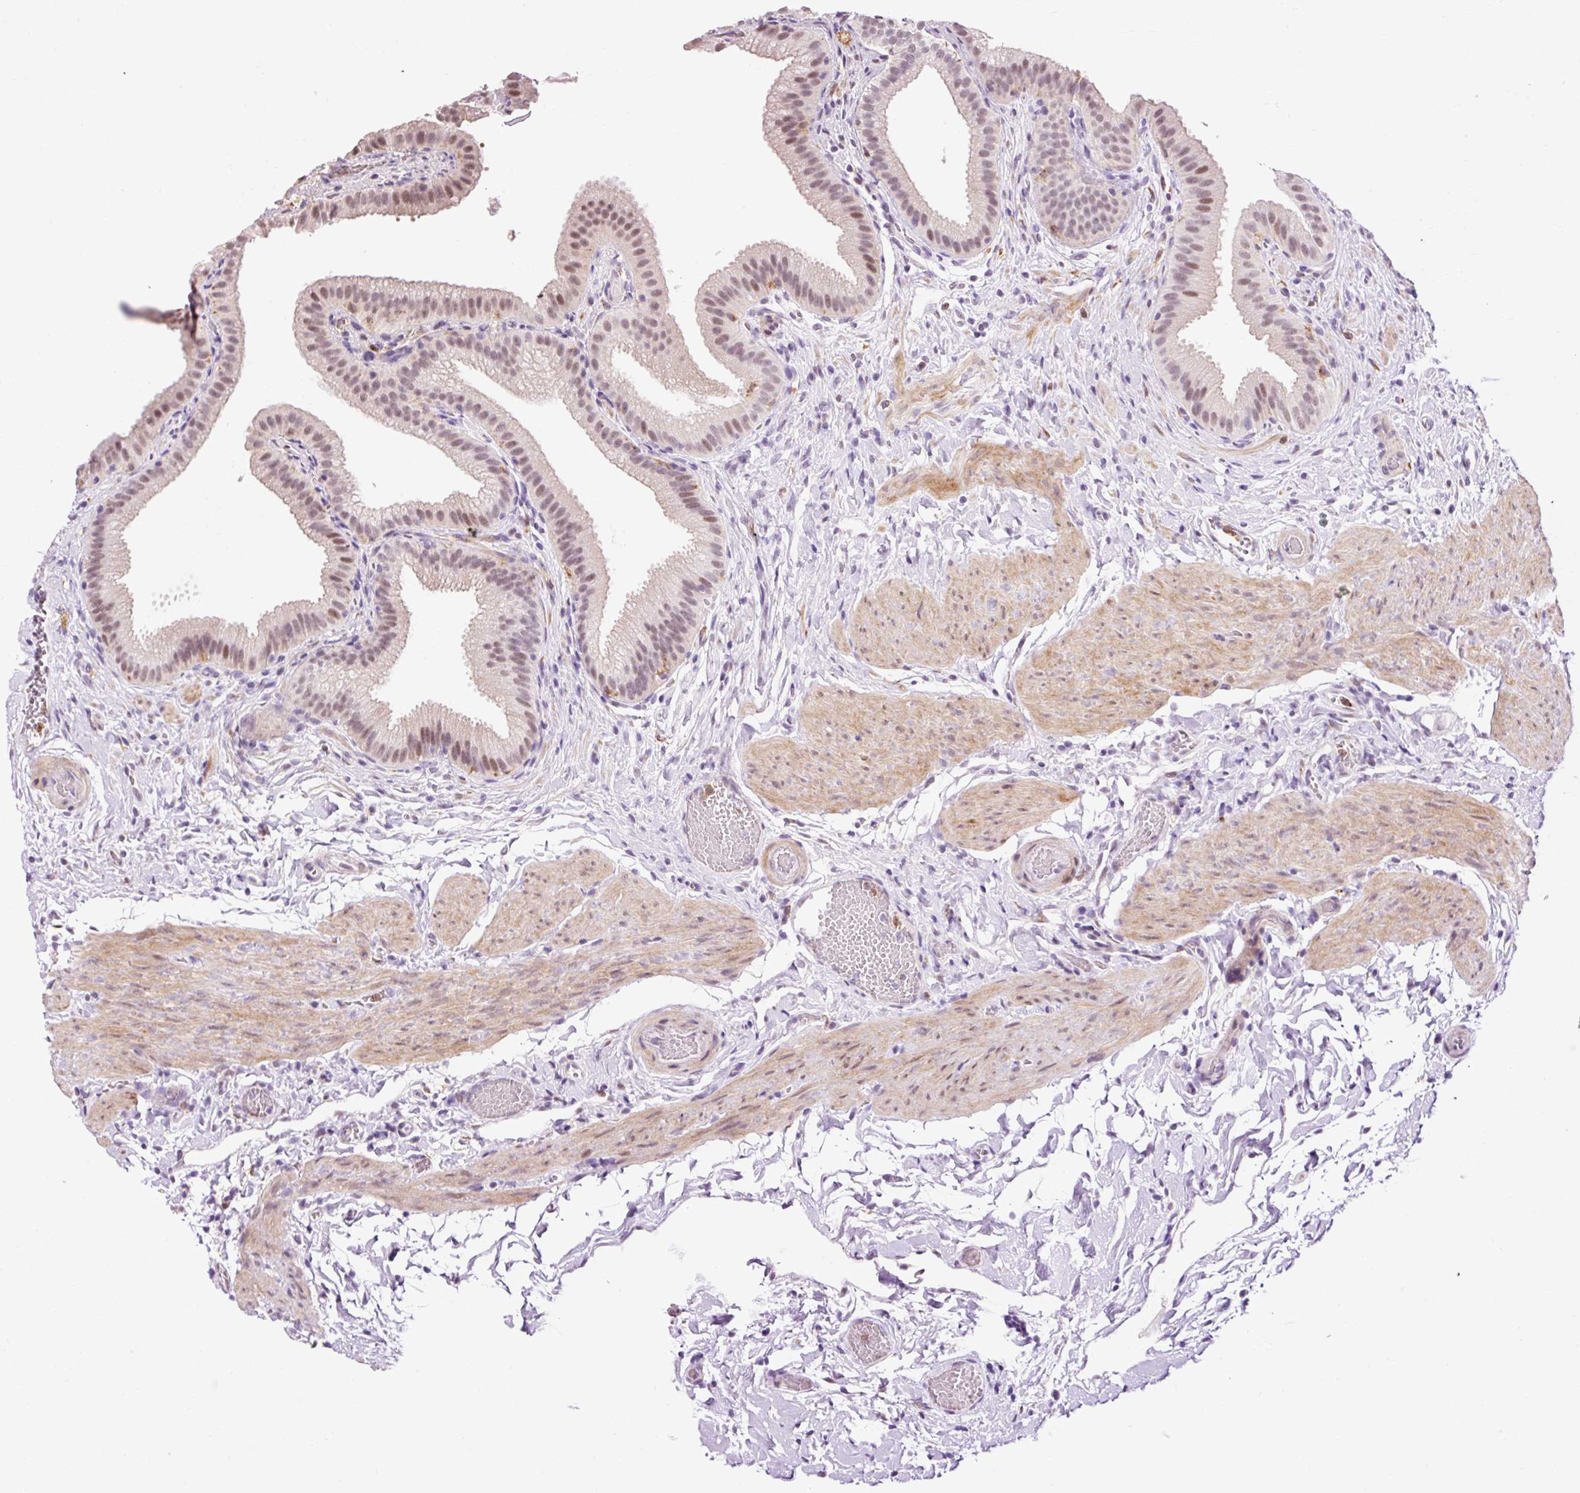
{"staining": {"intensity": "weak", "quantity": "25%-75%", "location": "nuclear"}, "tissue": "gallbladder", "cell_type": "Glandular cells", "image_type": "normal", "snomed": [{"axis": "morphology", "description": "Normal tissue, NOS"}, {"axis": "topography", "description": "Gallbladder"}], "caption": "An IHC image of benign tissue is shown. Protein staining in brown highlights weak nuclear positivity in gallbladder within glandular cells. The protein of interest is stained brown, and the nuclei are stained in blue (DAB (3,3'-diaminobenzidine) IHC with brightfield microscopy, high magnification).", "gene": "LY86", "patient": {"sex": "female", "age": 63}}